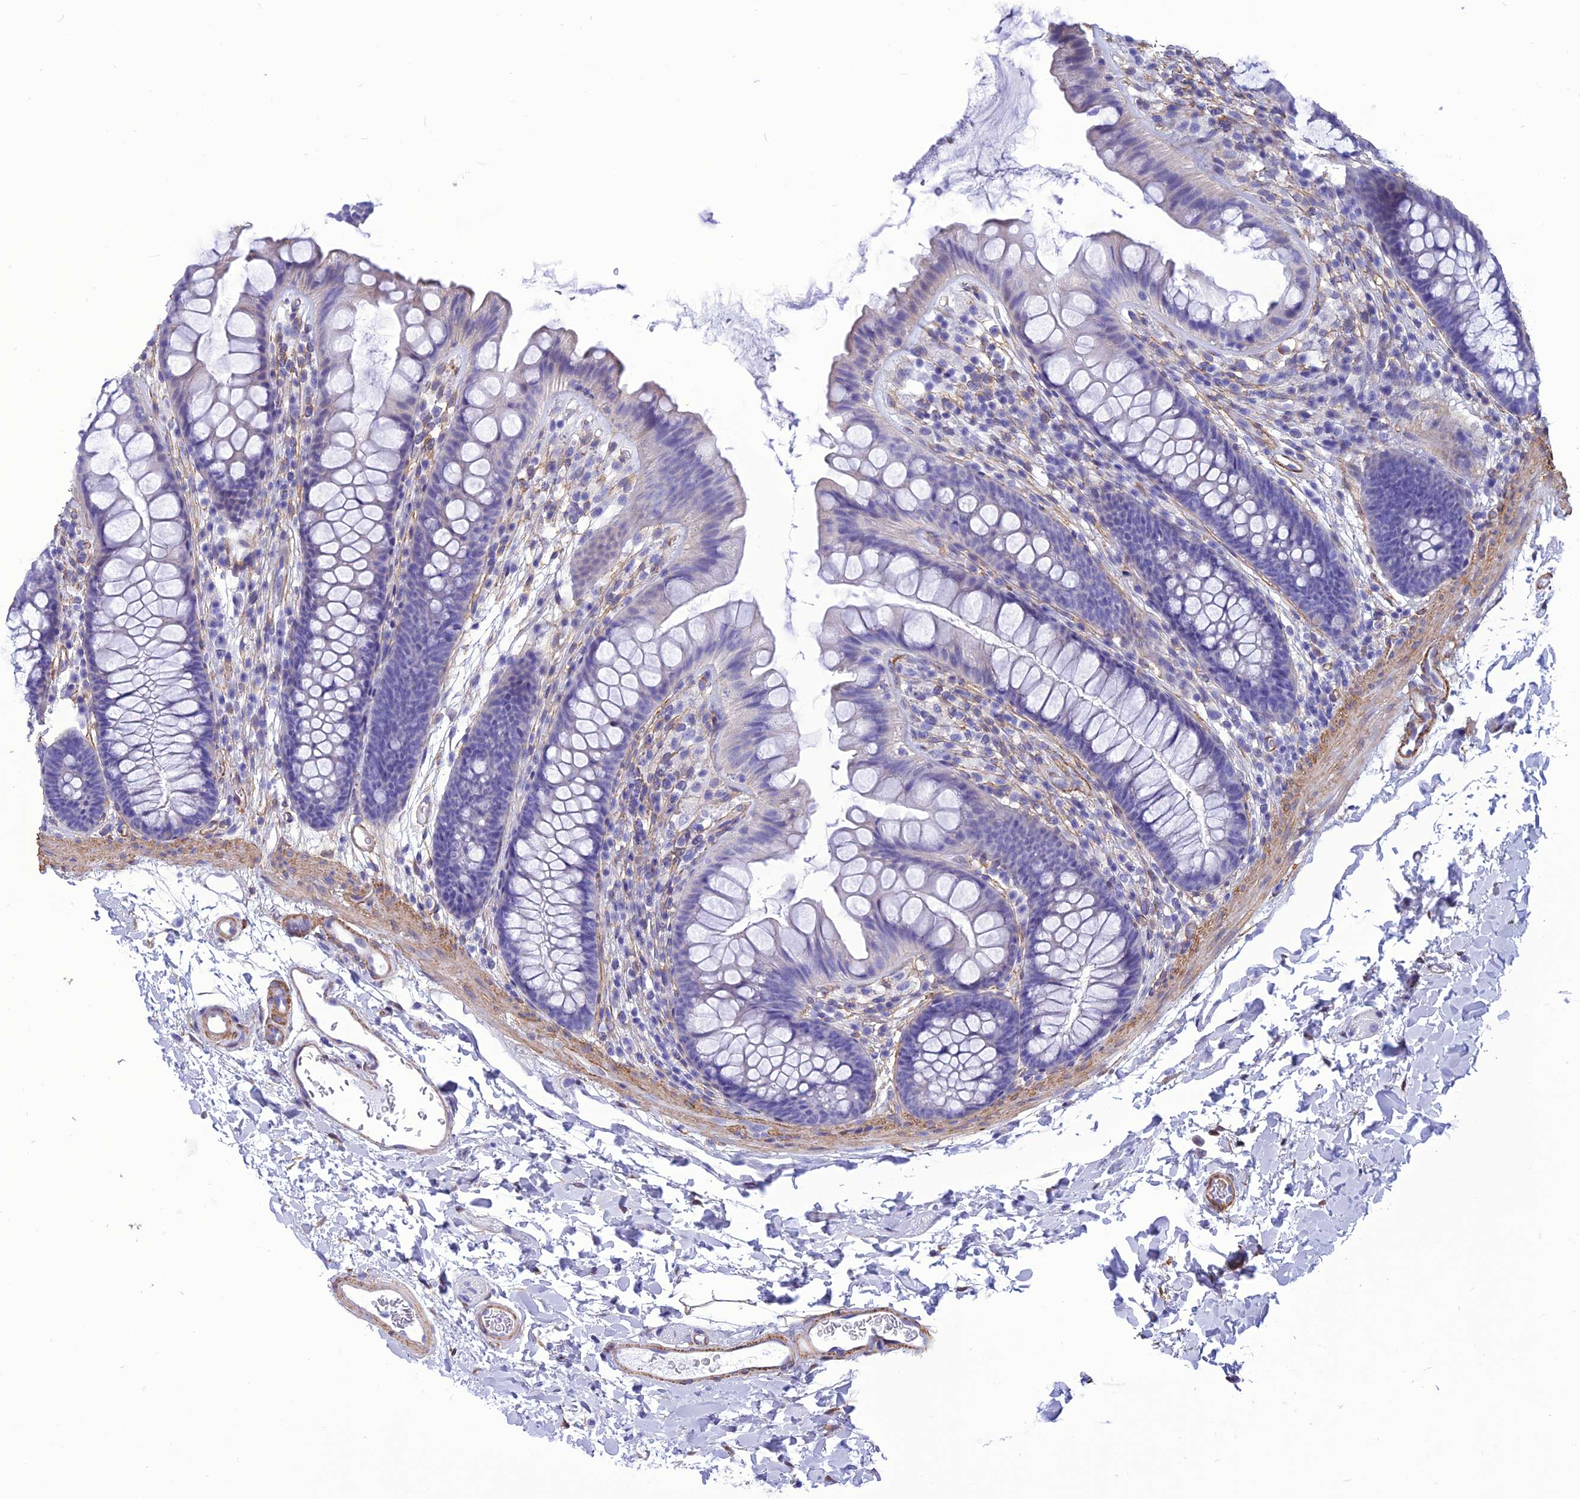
{"staining": {"intensity": "negative", "quantity": "none", "location": "none"}, "tissue": "colon", "cell_type": "Endothelial cells", "image_type": "normal", "snomed": [{"axis": "morphology", "description": "Normal tissue, NOS"}, {"axis": "topography", "description": "Colon"}], "caption": "IHC image of benign colon: human colon stained with DAB displays no significant protein staining in endothelial cells. The staining is performed using DAB (3,3'-diaminobenzidine) brown chromogen with nuclei counter-stained in using hematoxylin.", "gene": "NKD1", "patient": {"sex": "female", "age": 62}}